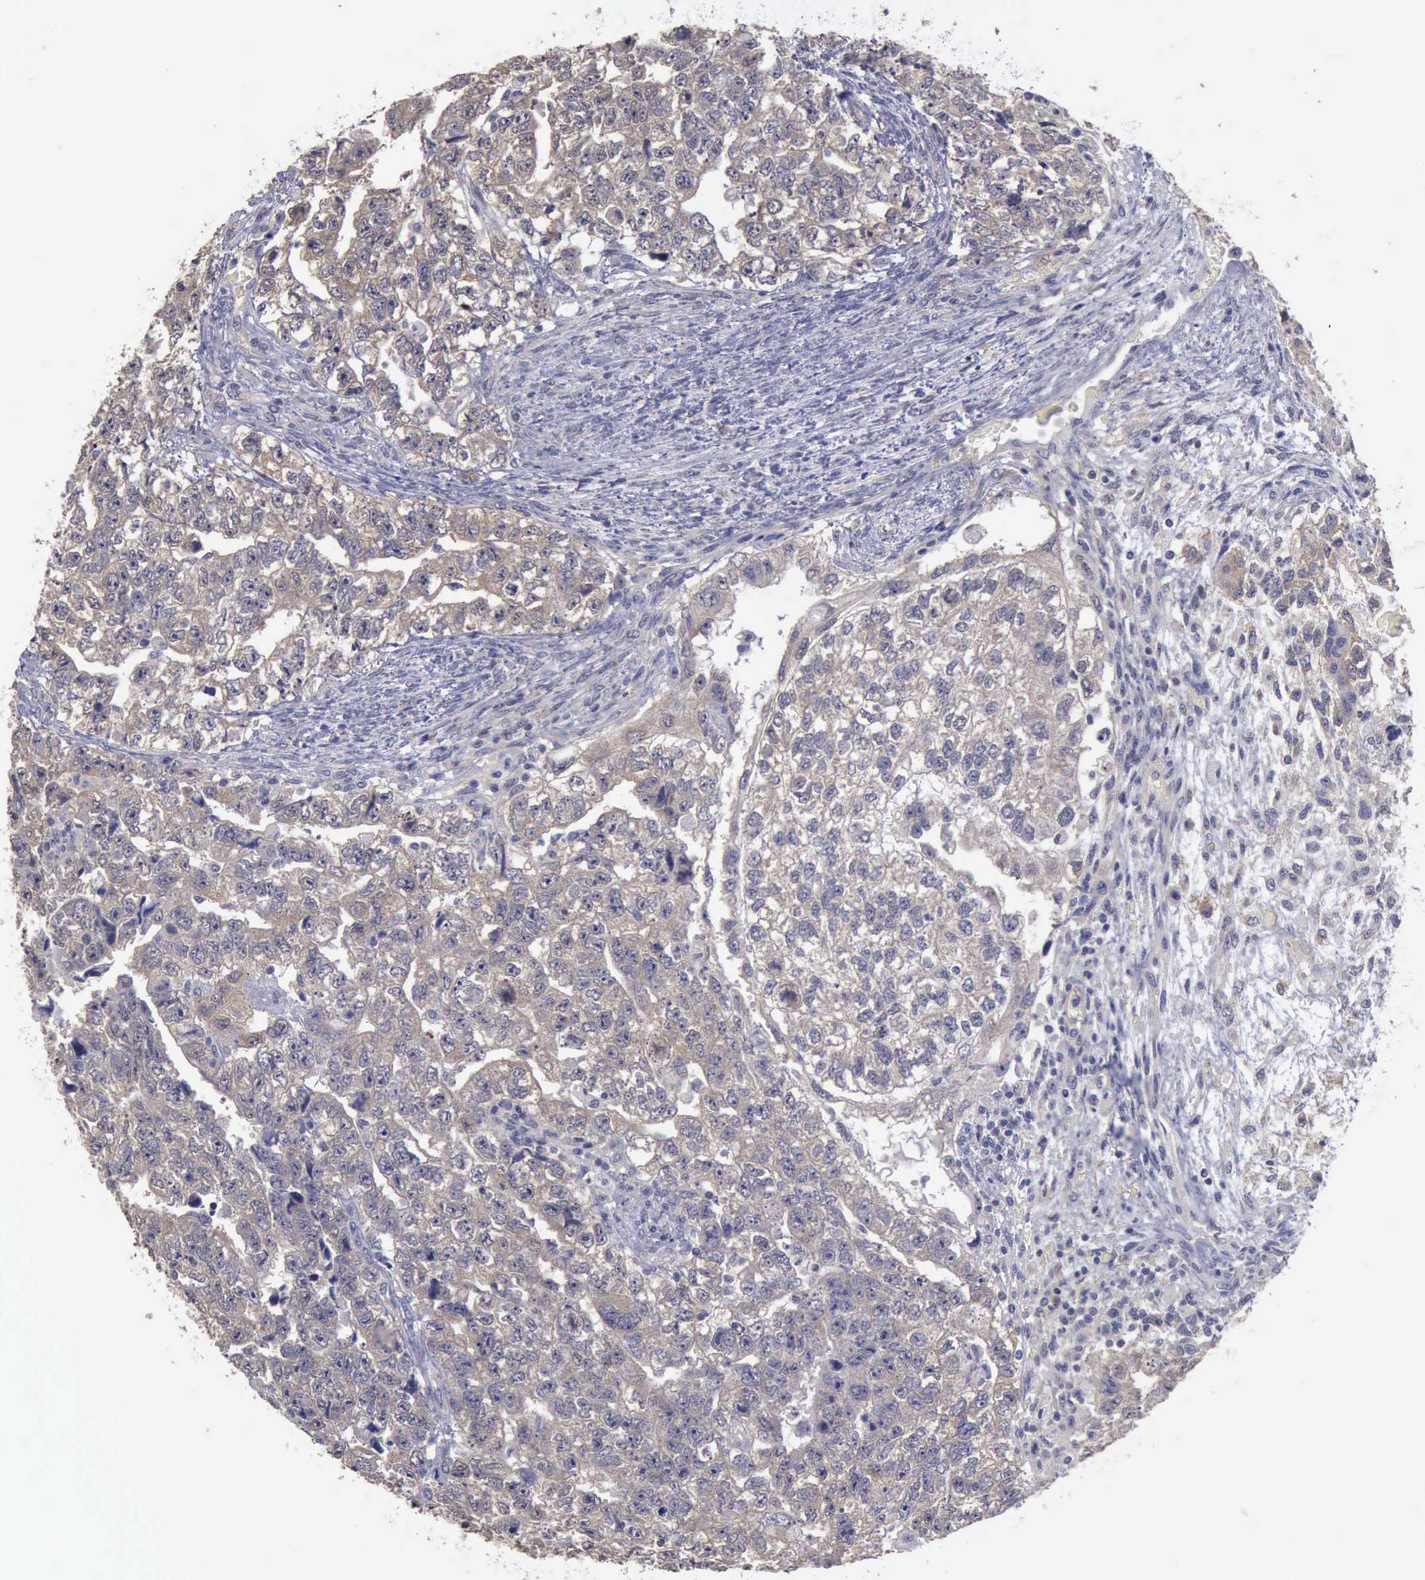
{"staining": {"intensity": "negative", "quantity": "none", "location": "none"}, "tissue": "testis cancer", "cell_type": "Tumor cells", "image_type": "cancer", "snomed": [{"axis": "morphology", "description": "Carcinoma, Embryonal, NOS"}, {"axis": "topography", "description": "Testis"}], "caption": "A high-resolution micrograph shows immunohistochemistry (IHC) staining of testis cancer (embryonal carcinoma), which shows no significant staining in tumor cells.", "gene": "PHKA1", "patient": {"sex": "male", "age": 36}}